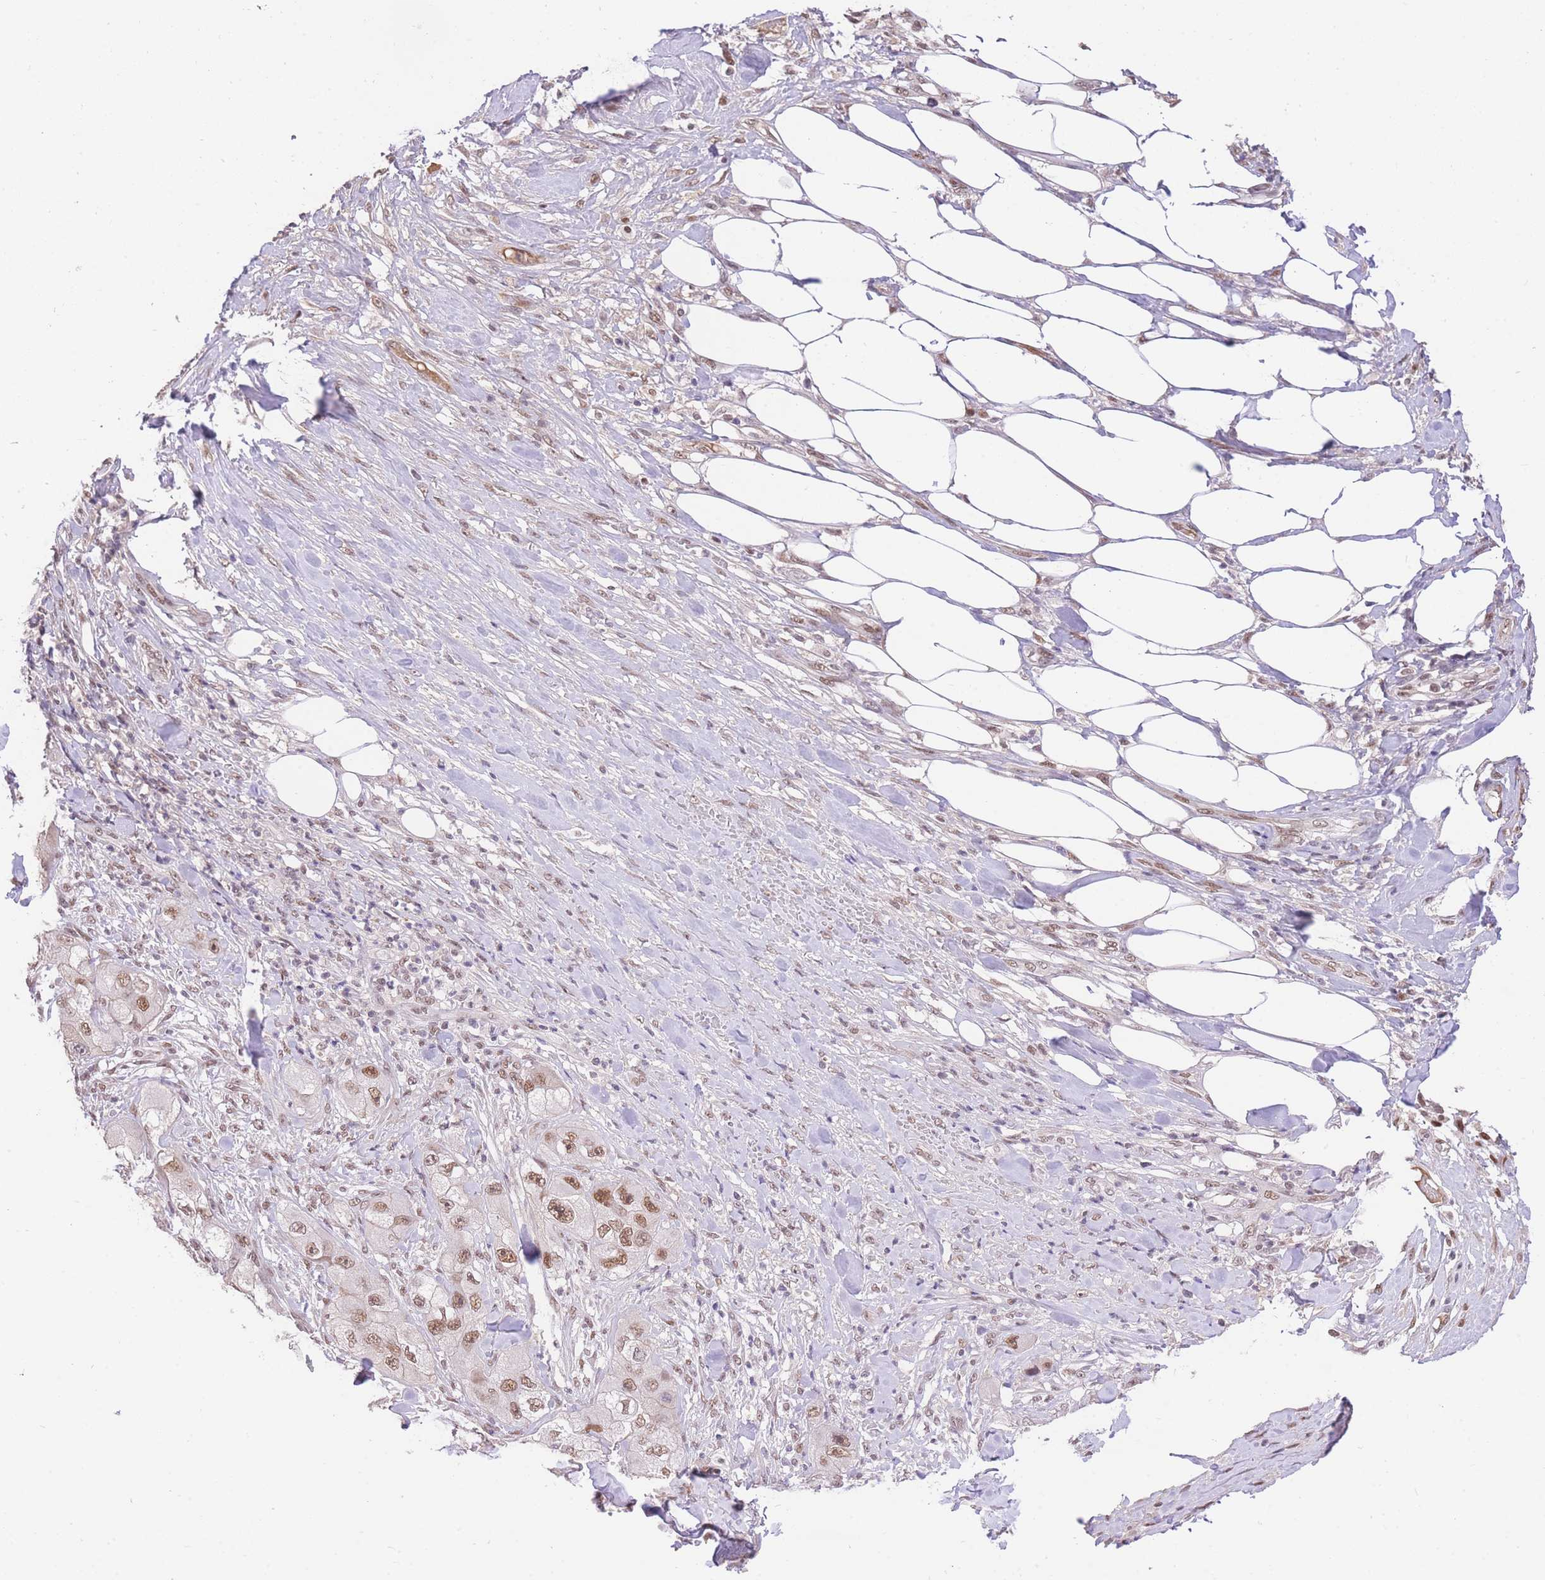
{"staining": {"intensity": "moderate", "quantity": ">75%", "location": "nuclear"}, "tissue": "skin cancer", "cell_type": "Tumor cells", "image_type": "cancer", "snomed": [{"axis": "morphology", "description": "Squamous cell carcinoma, NOS"}, {"axis": "topography", "description": "Skin"}, {"axis": "topography", "description": "Subcutis"}], "caption": "Immunohistochemistry (IHC) staining of squamous cell carcinoma (skin), which reveals medium levels of moderate nuclear expression in approximately >75% of tumor cells indicating moderate nuclear protein expression. The staining was performed using DAB (3,3'-diaminobenzidine) (brown) for protein detection and nuclei were counterstained in hematoxylin (blue).", "gene": "UBXN7", "patient": {"sex": "male", "age": 73}}